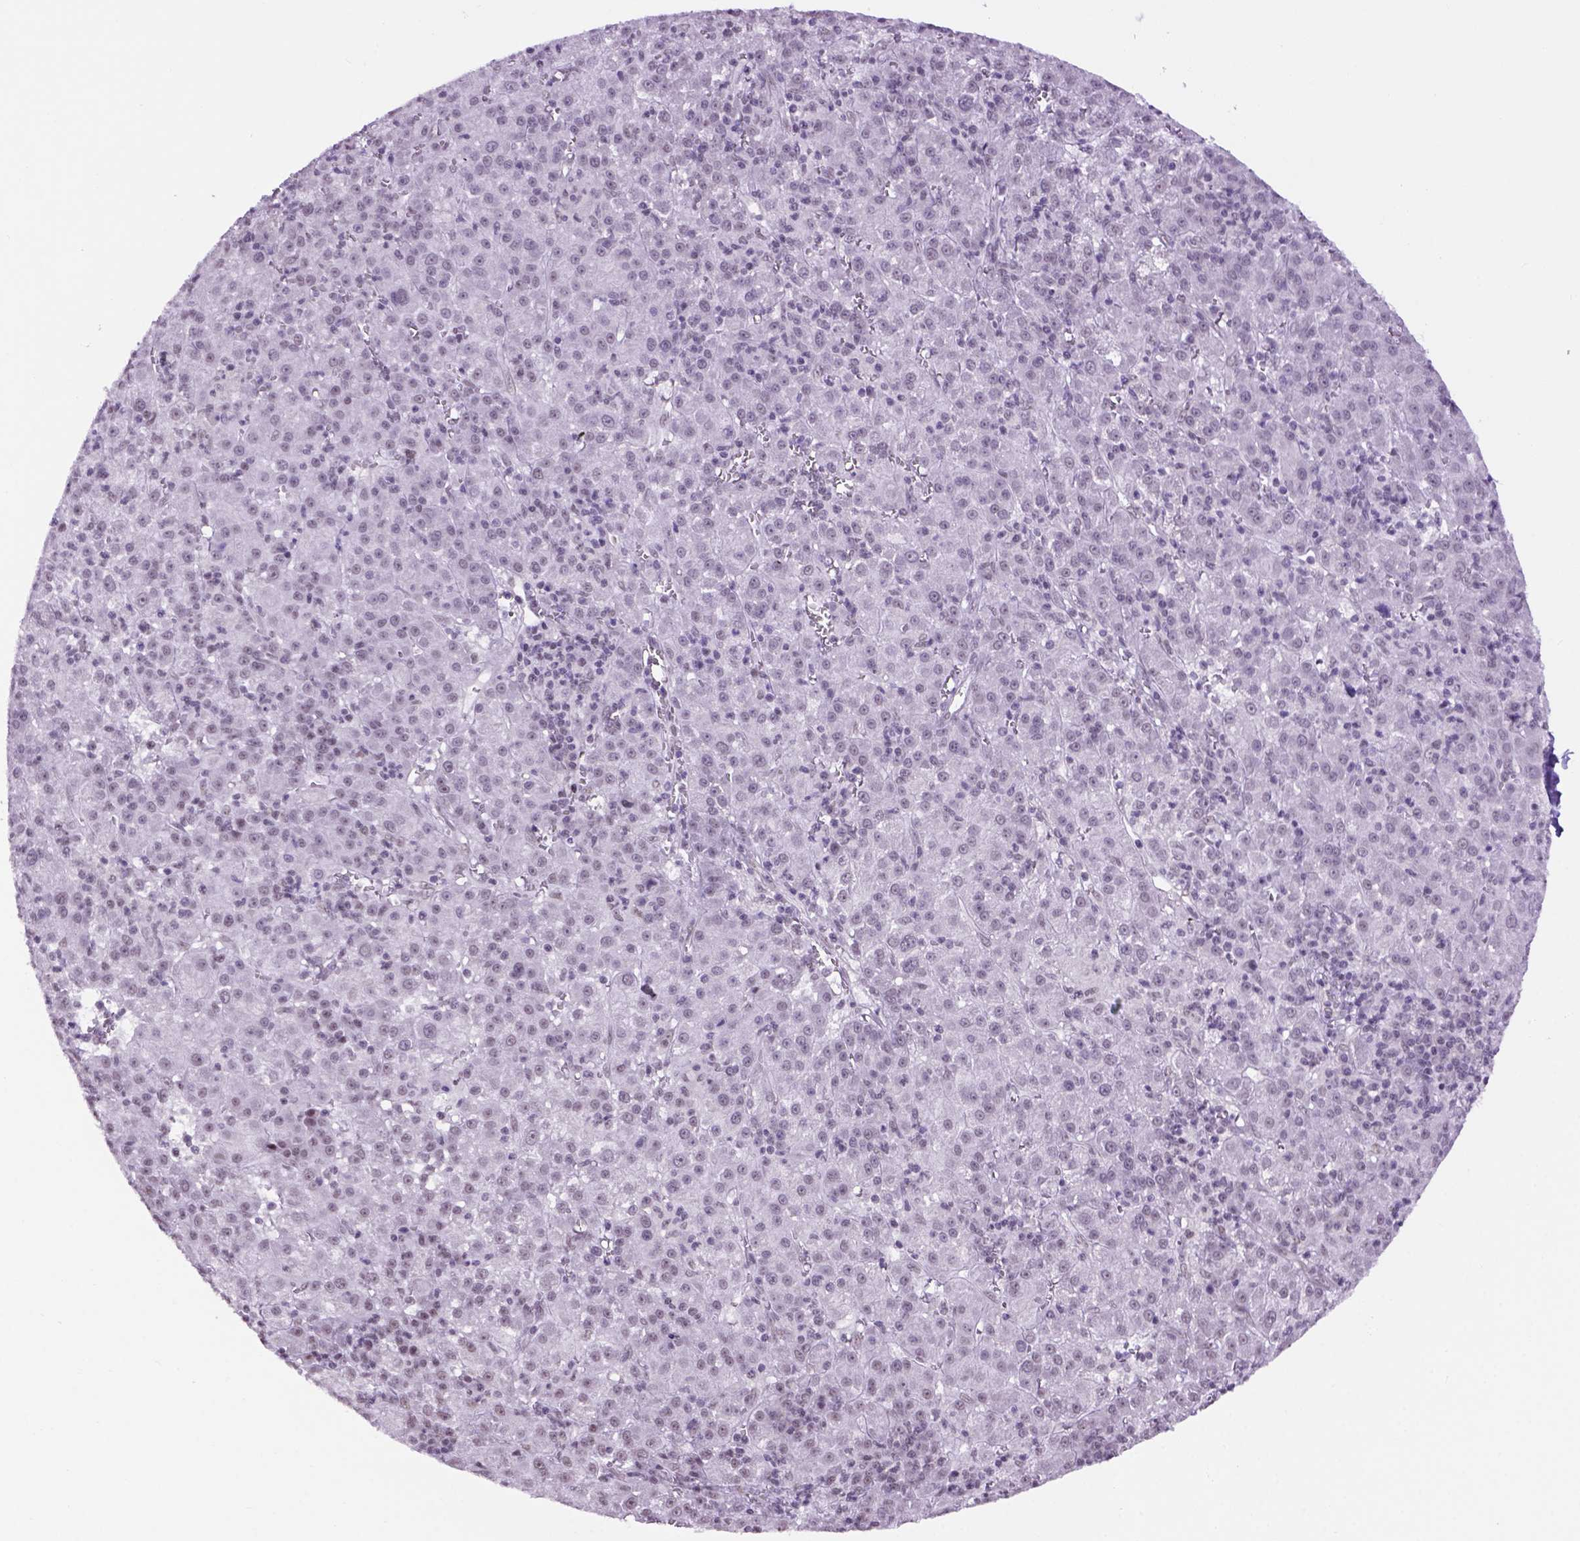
{"staining": {"intensity": "negative", "quantity": "none", "location": "none"}, "tissue": "liver cancer", "cell_type": "Tumor cells", "image_type": "cancer", "snomed": [{"axis": "morphology", "description": "Carcinoma, Hepatocellular, NOS"}, {"axis": "topography", "description": "Liver"}], "caption": "This is a micrograph of immunohistochemistry (IHC) staining of liver hepatocellular carcinoma, which shows no staining in tumor cells. The staining was performed using DAB to visualize the protein expression in brown, while the nuclei were stained in blue with hematoxylin (Magnification: 20x).", "gene": "TBPL1", "patient": {"sex": "female", "age": 60}}